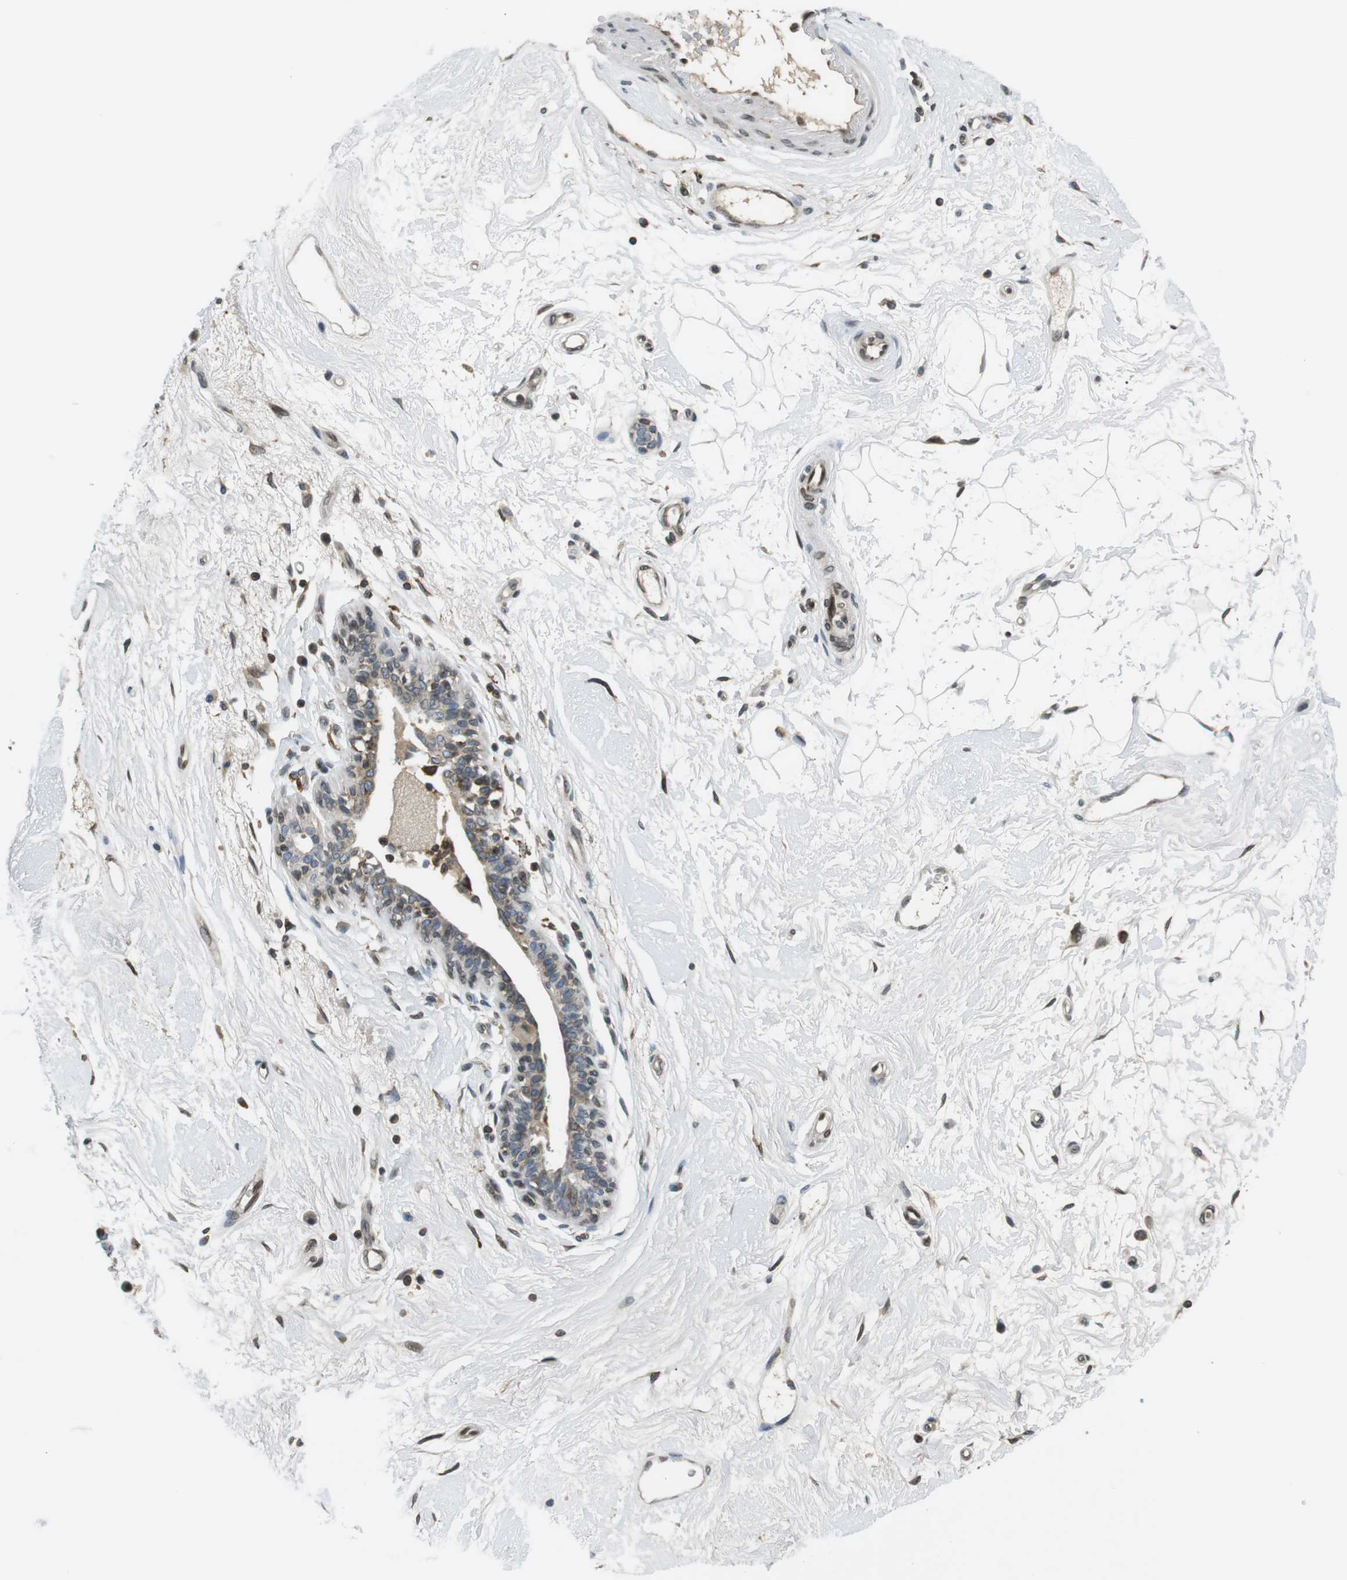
{"staining": {"intensity": "weak", "quantity": "<25%", "location": "cytoplasmic/membranous"}, "tissue": "breast", "cell_type": "Adipocytes", "image_type": "normal", "snomed": [{"axis": "morphology", "description": "Normal tissue, NOS"}, {"axis": "morphology", "description": "Lobular carcinoma"}, {"axis": "topography", "description": "Breast"}], "caption": "This is a micrograph of IHC staining of unremarkable breast, which shows no expression in adipocytes.", "gene": "TMX4", "patient": {"sex": "female", "age": 59}}